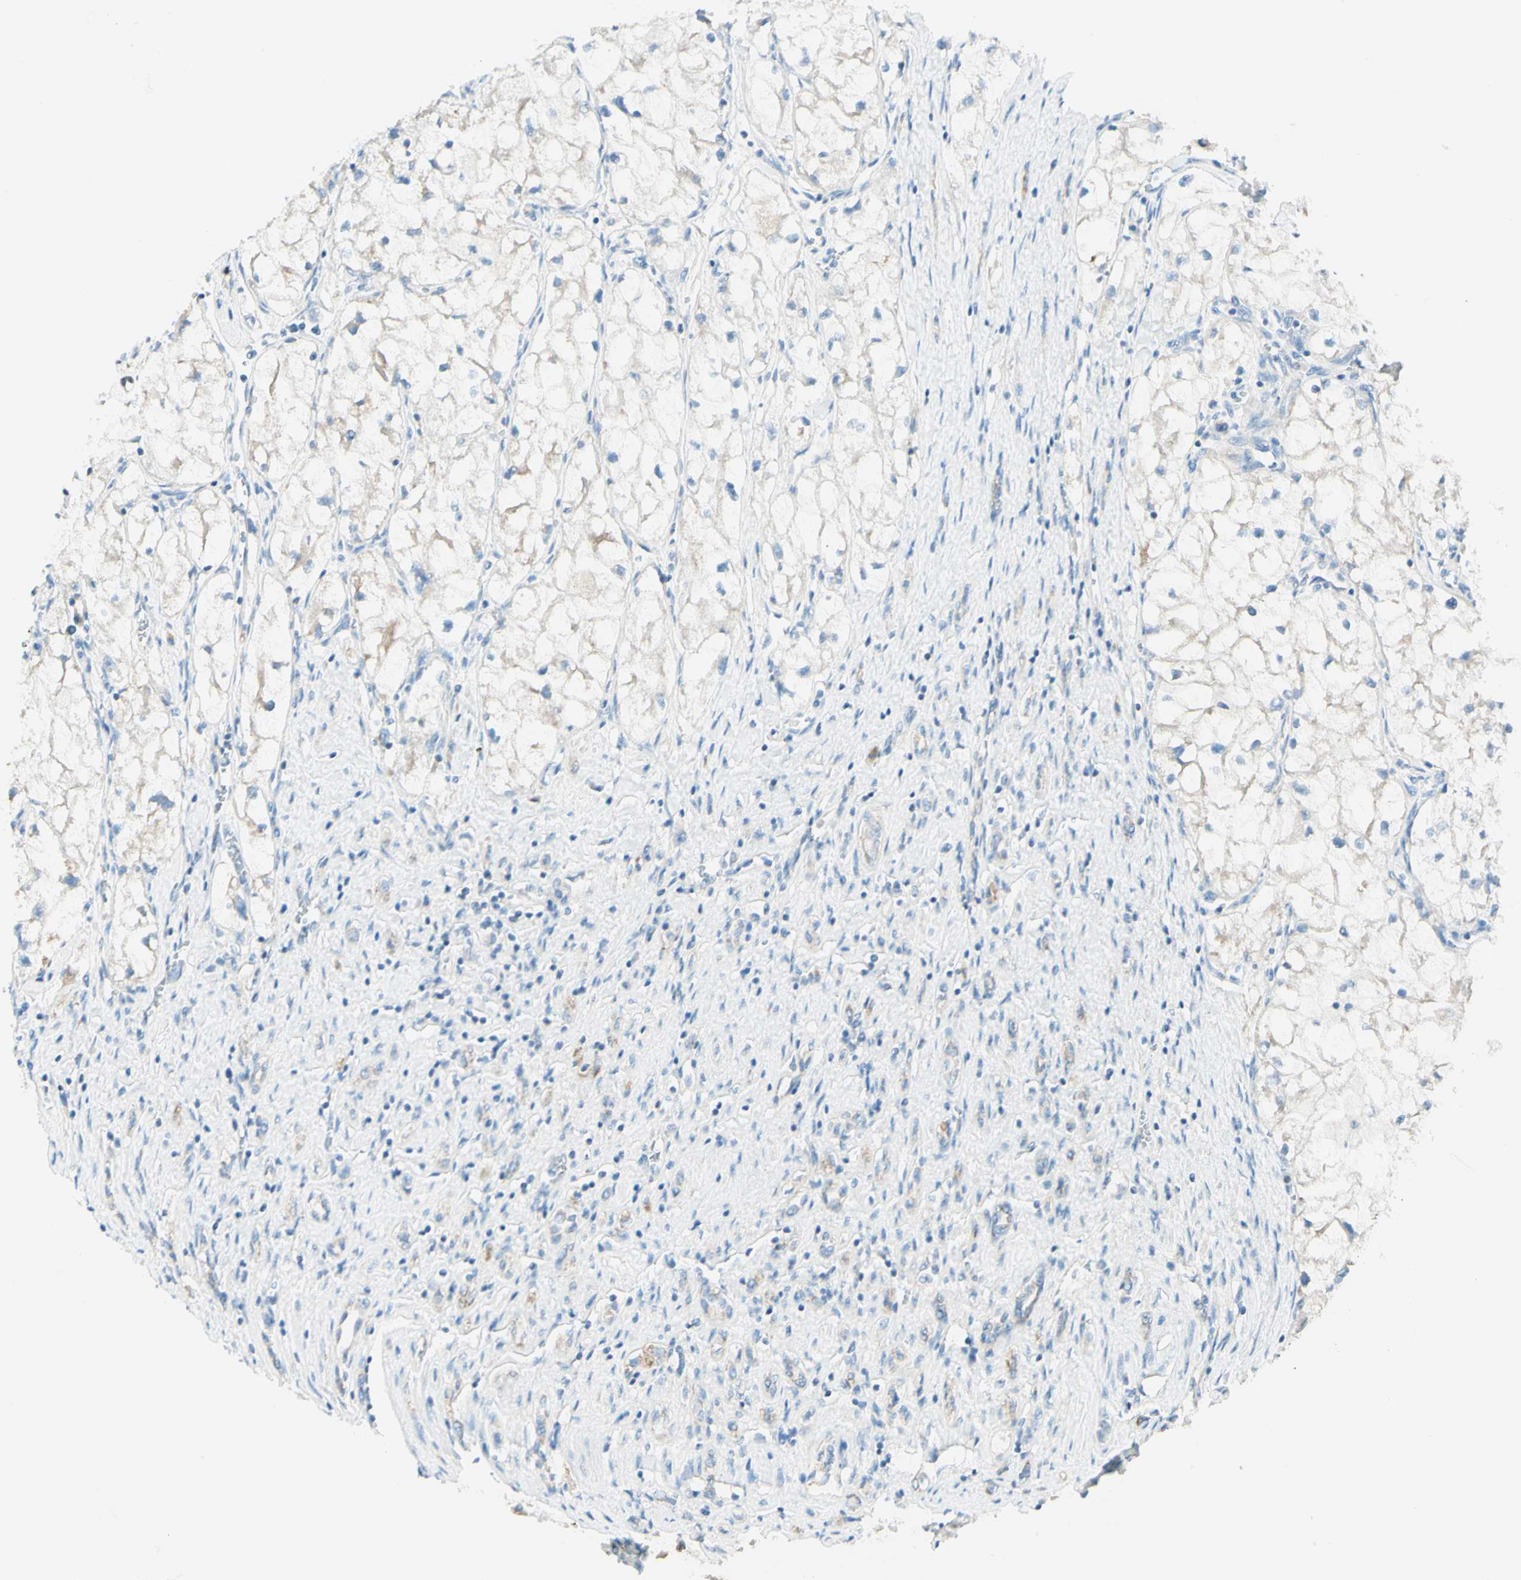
{"staining": {"intensity": "negative", "quantity": "none", "location": "none"}, "tissue": "renal cancer", "cell_type": "Tumor cells", "image_type": "cancer", "snomed": [{"axis": "morphology", "description": "Adenocarcinoma, NOS"}, {"axis": "topography", "description": "Kidney"}], "caption": "High power microscopy micrograph of an immunohistochemistry (IHC) image of renal adenocarcinoma, revealing no significant staining in tumor cells.", "gene": "ARMC10", "patient": {"sex": "female", "age": 70}}